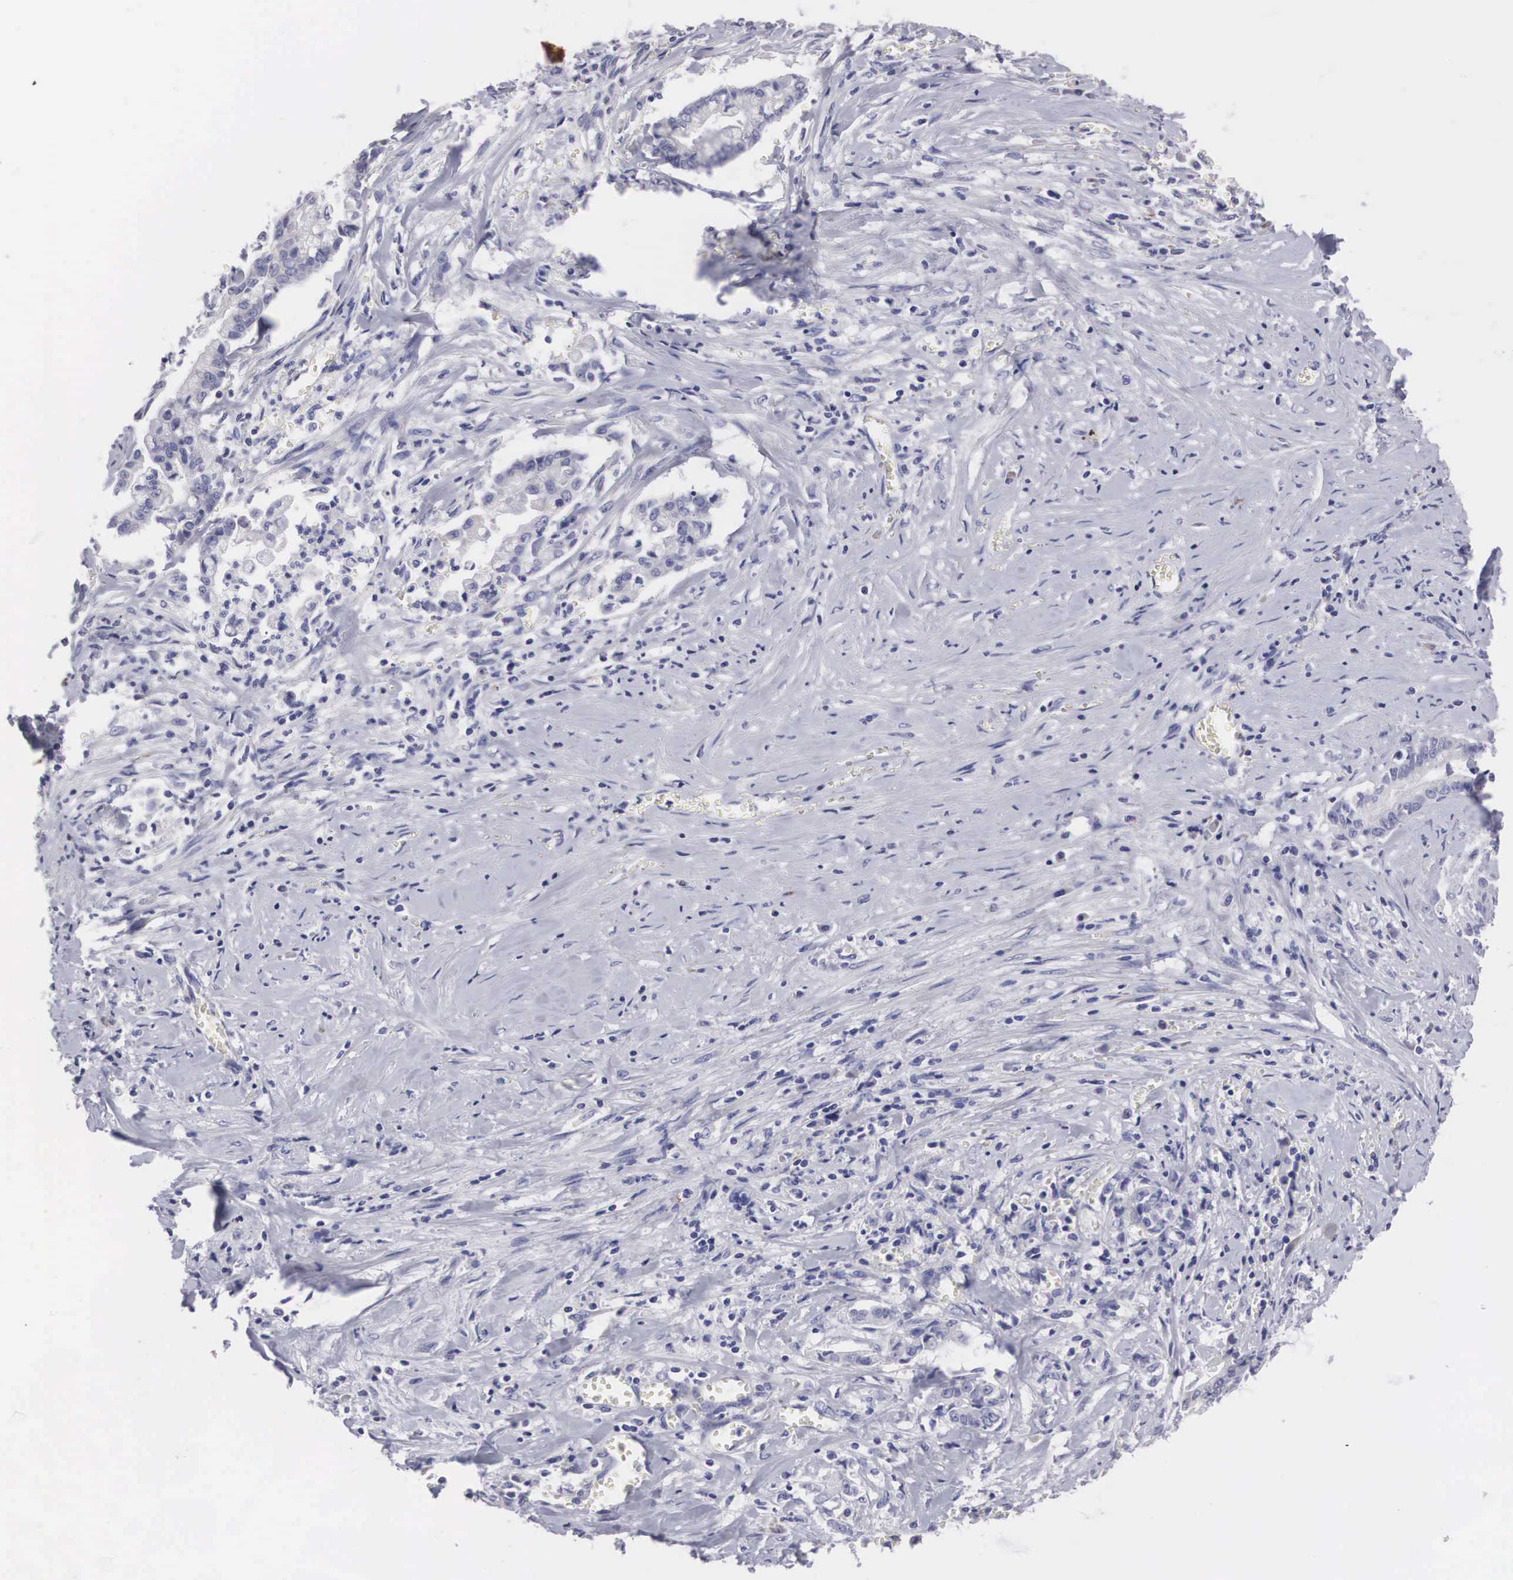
{"staining": {"intensity": "negative", "quantity": "none", "location": "none"}, "tissue": "liver cancer", "cell_type": "Tumor cells", "image_type": "cancer", "snomed": [{"axis": "morphology", "description": "Cholangiocarcinoma"}, {"axis": "topography", "description": "Liver"}], "caption": "IHC of liver cancer displays no staining in tumor cells.", "gene": "ARMCX3", "patient": {"sex": "male", "age": 57}}